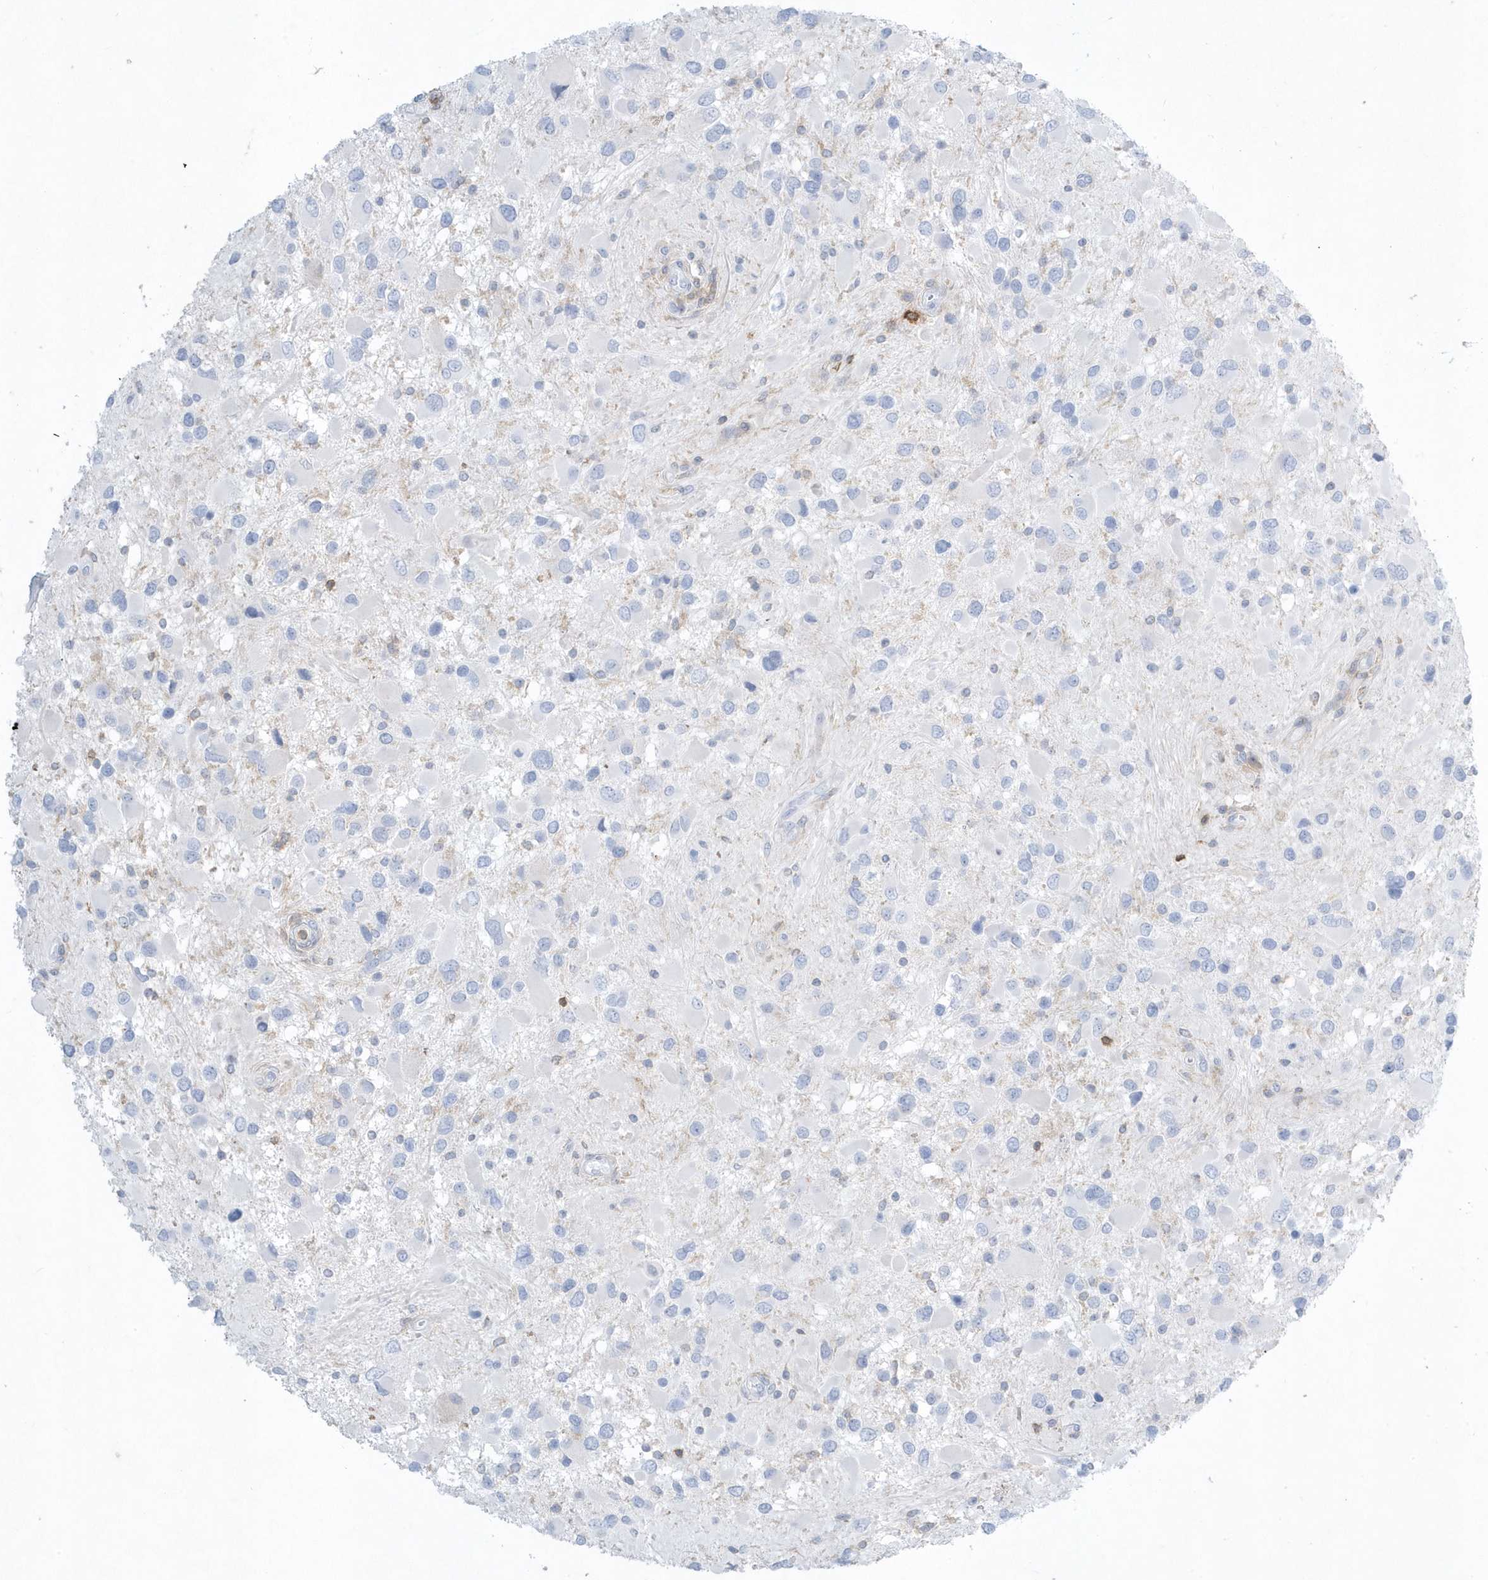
{"staining": {"intensity": "negative", "quantity": "none", "location": "none"}, "tissue": "glioma", "cell_type": "Tumor cells", "image_type": "cancer", "snomed": [{"axis": "morphology", "description": "Glioma, malignant, High grade"}, {"axis": "topography", "description": "Brain"}], "caption": "Tumor cells are negative for brown protein staining in malignant high-grade glioma.", "gene": "PSD4", "patient": {"sex": "male", "age": 53}}